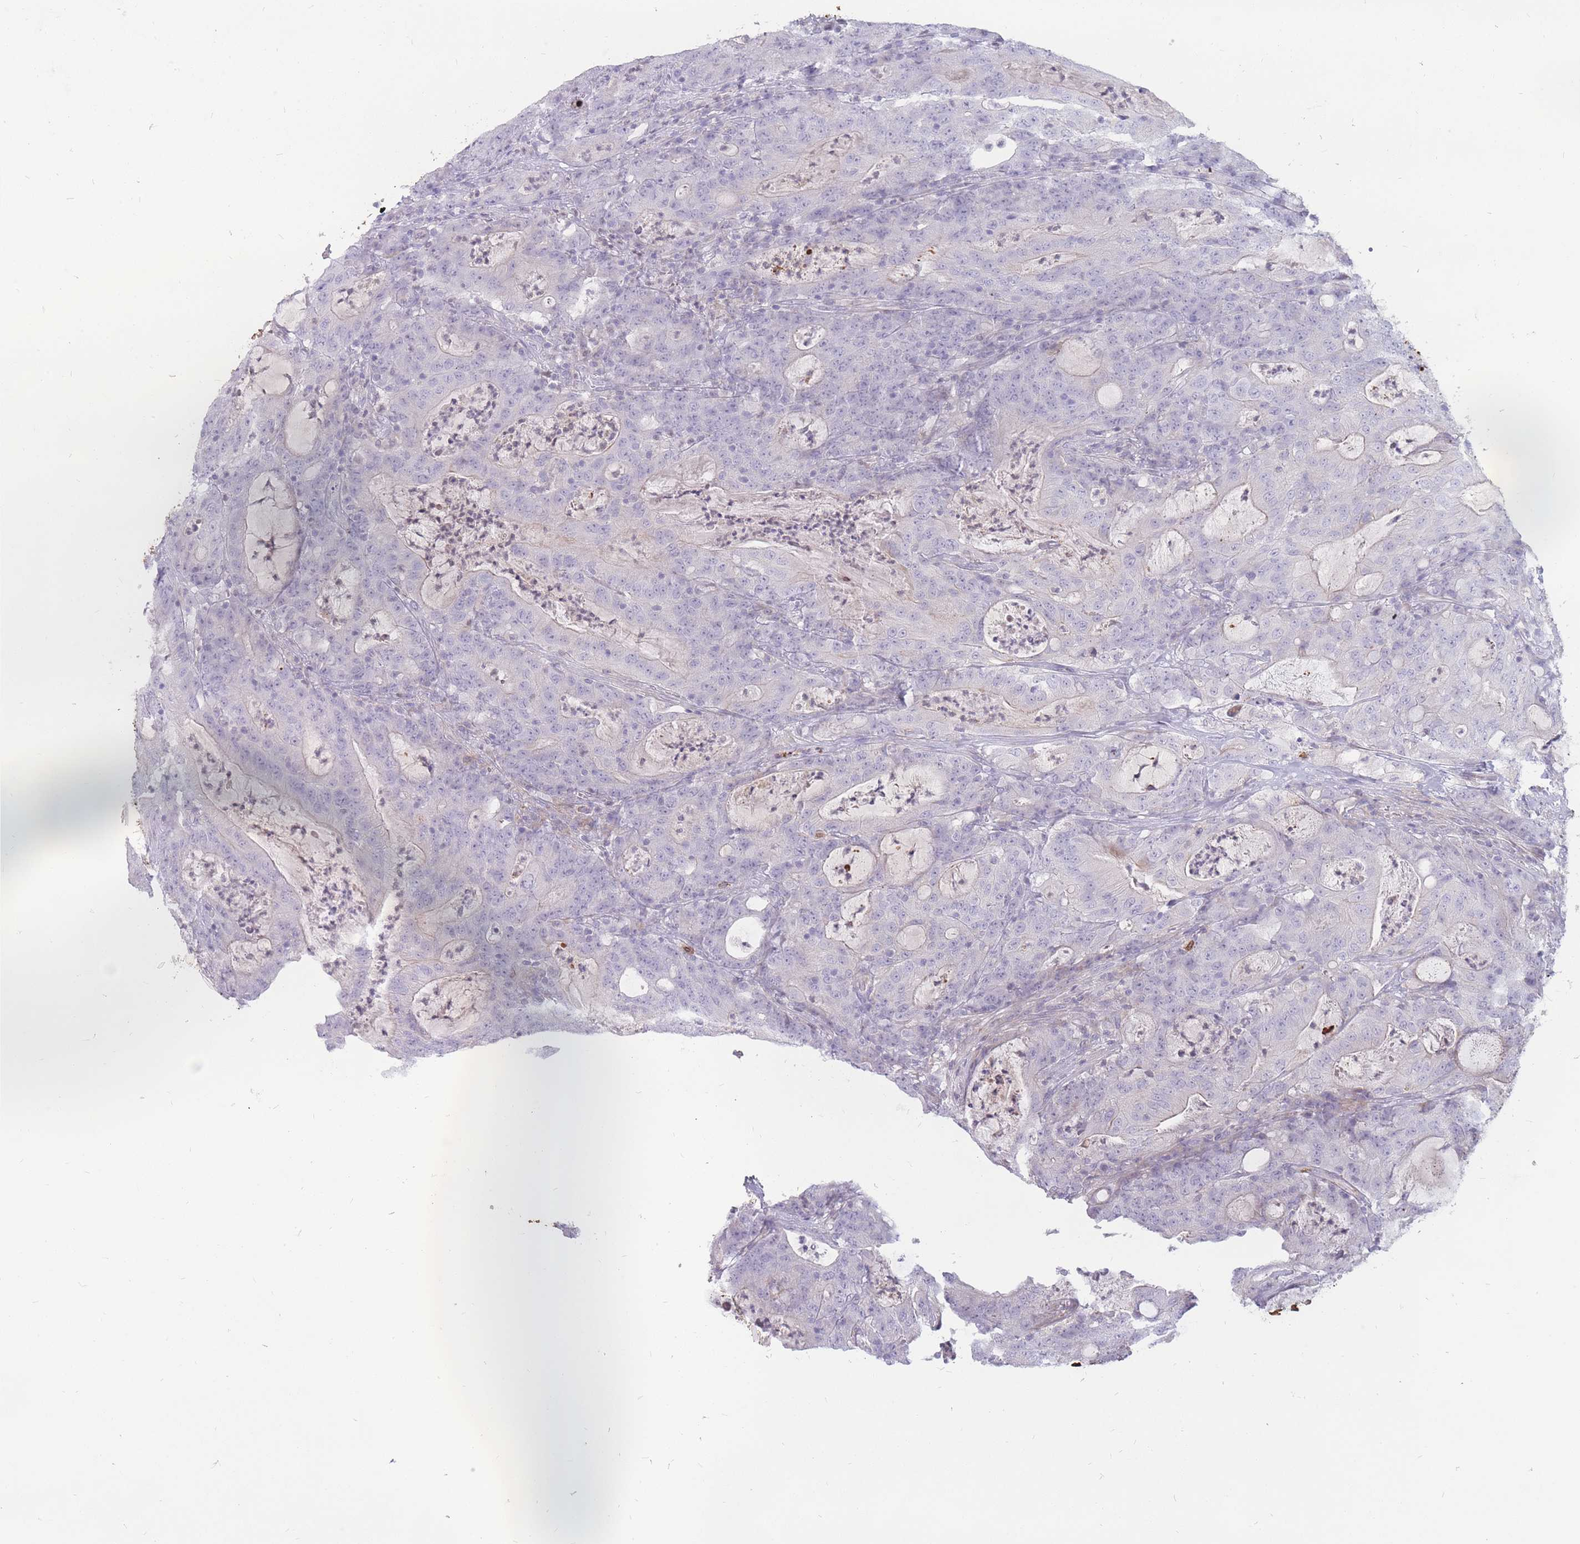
{"staining": {"intensity": "negative", "quantity": "none", "location": "none"}, "tissue": "colorectal cancer", "cell_type": "Tumor cells", "image_type": "cancer", "snomed": [{"axis": "morphology", "description": "Adenocarcinoma, NOS"}, {"axis": "topography", "description": "Colon"}], "caption": "Immunohistochemical staining of human colorectal cancer demonstrates no significant staining in tumor cells.", "gene": "PTGDR", "patient": {"sex": "male", "age": 83}}